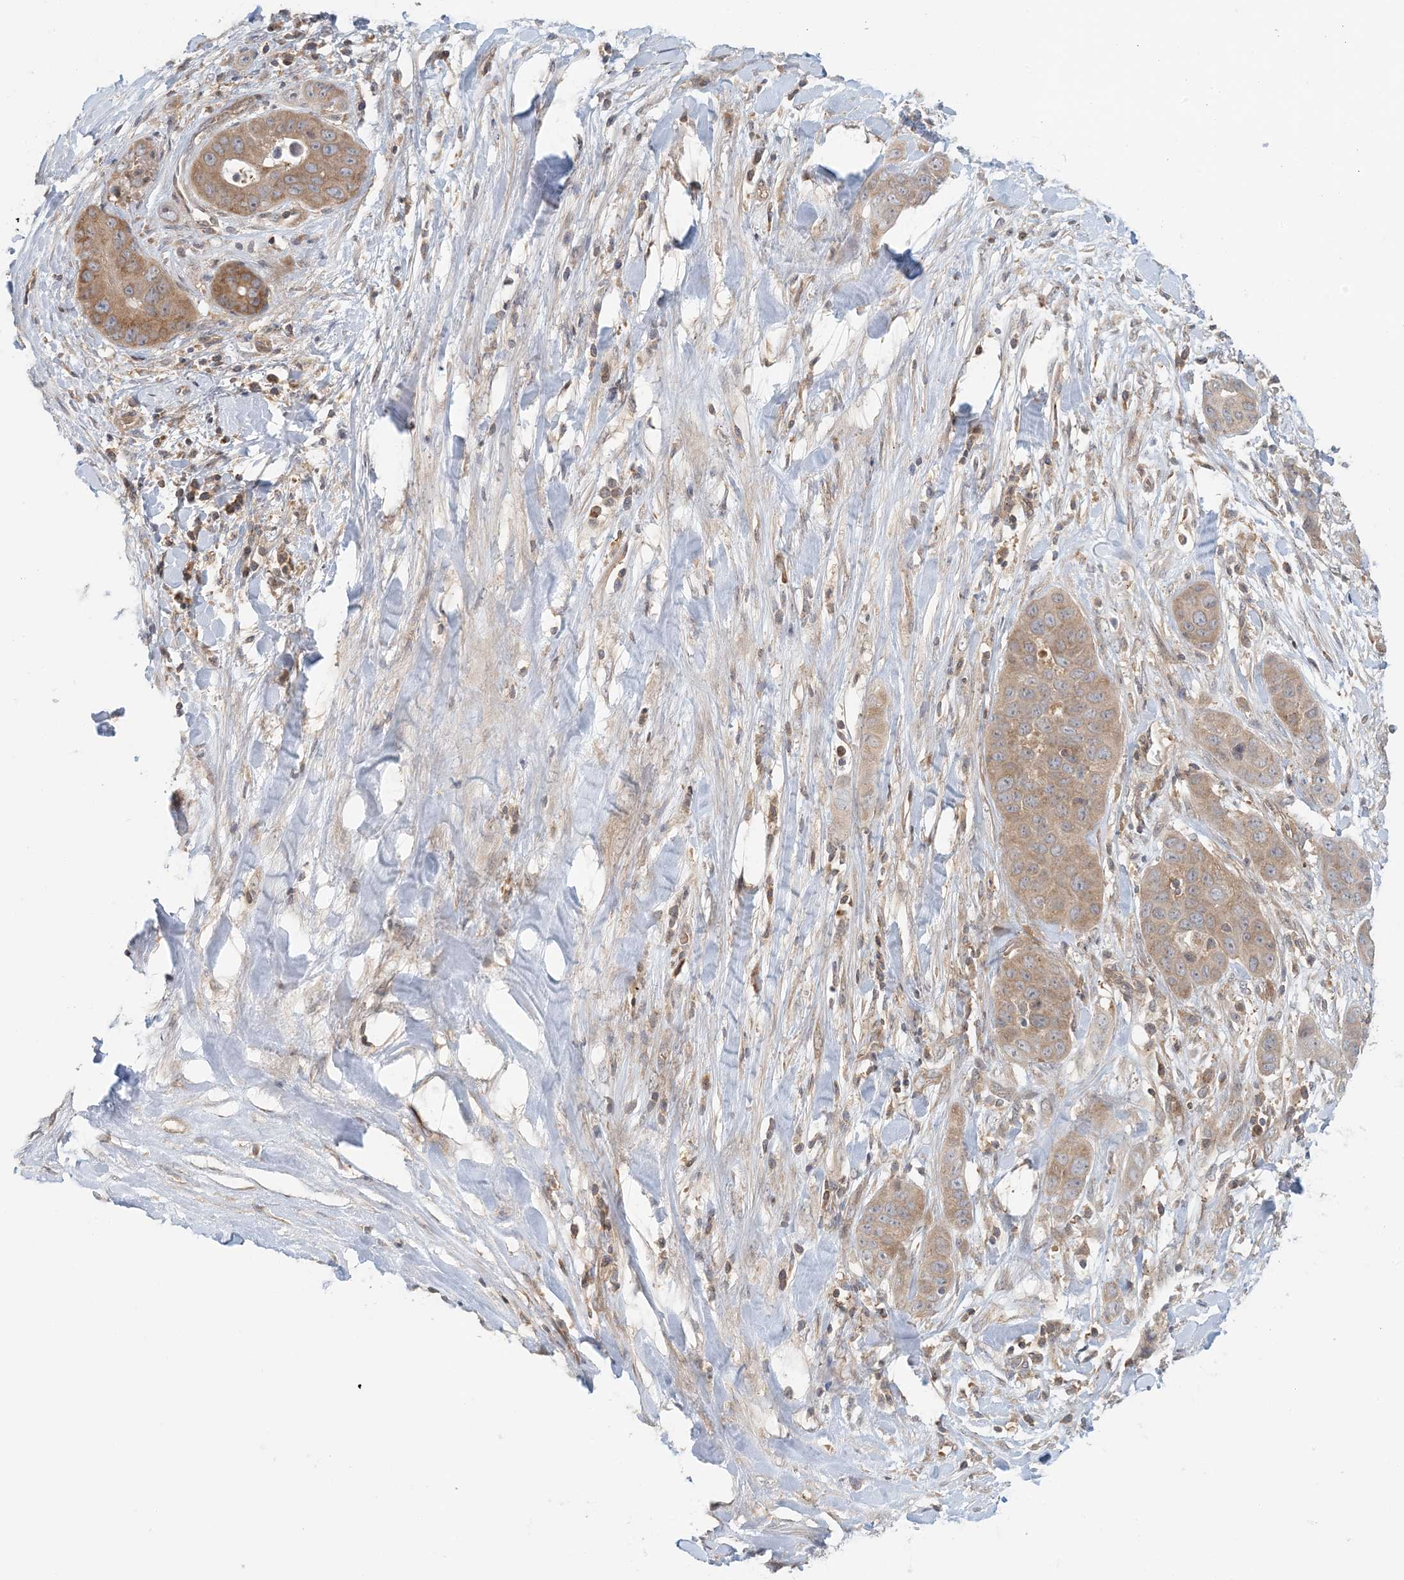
{"staining": {"intensity": "moderate", "quantity": ">75%", "location": "cytoplasmic/membranous"}, "tissue": "liver cancer", "cell_type": "Tumor cells", "image_type": "cancer", "snomed": [{"axis": "morphology", "description": "Cholangiocarcinoma"}, {"axis": "topography", "description": "Liver"}], "caption": "Human liver cancer (cholangiocarcinoma) stained for a protein (brown) shows moderate cytoplasmic/membranous positive staining in about >75% of tumor cells.", "gene": "ATP13A2", "patient": {"sex": "female", "age": 52}}